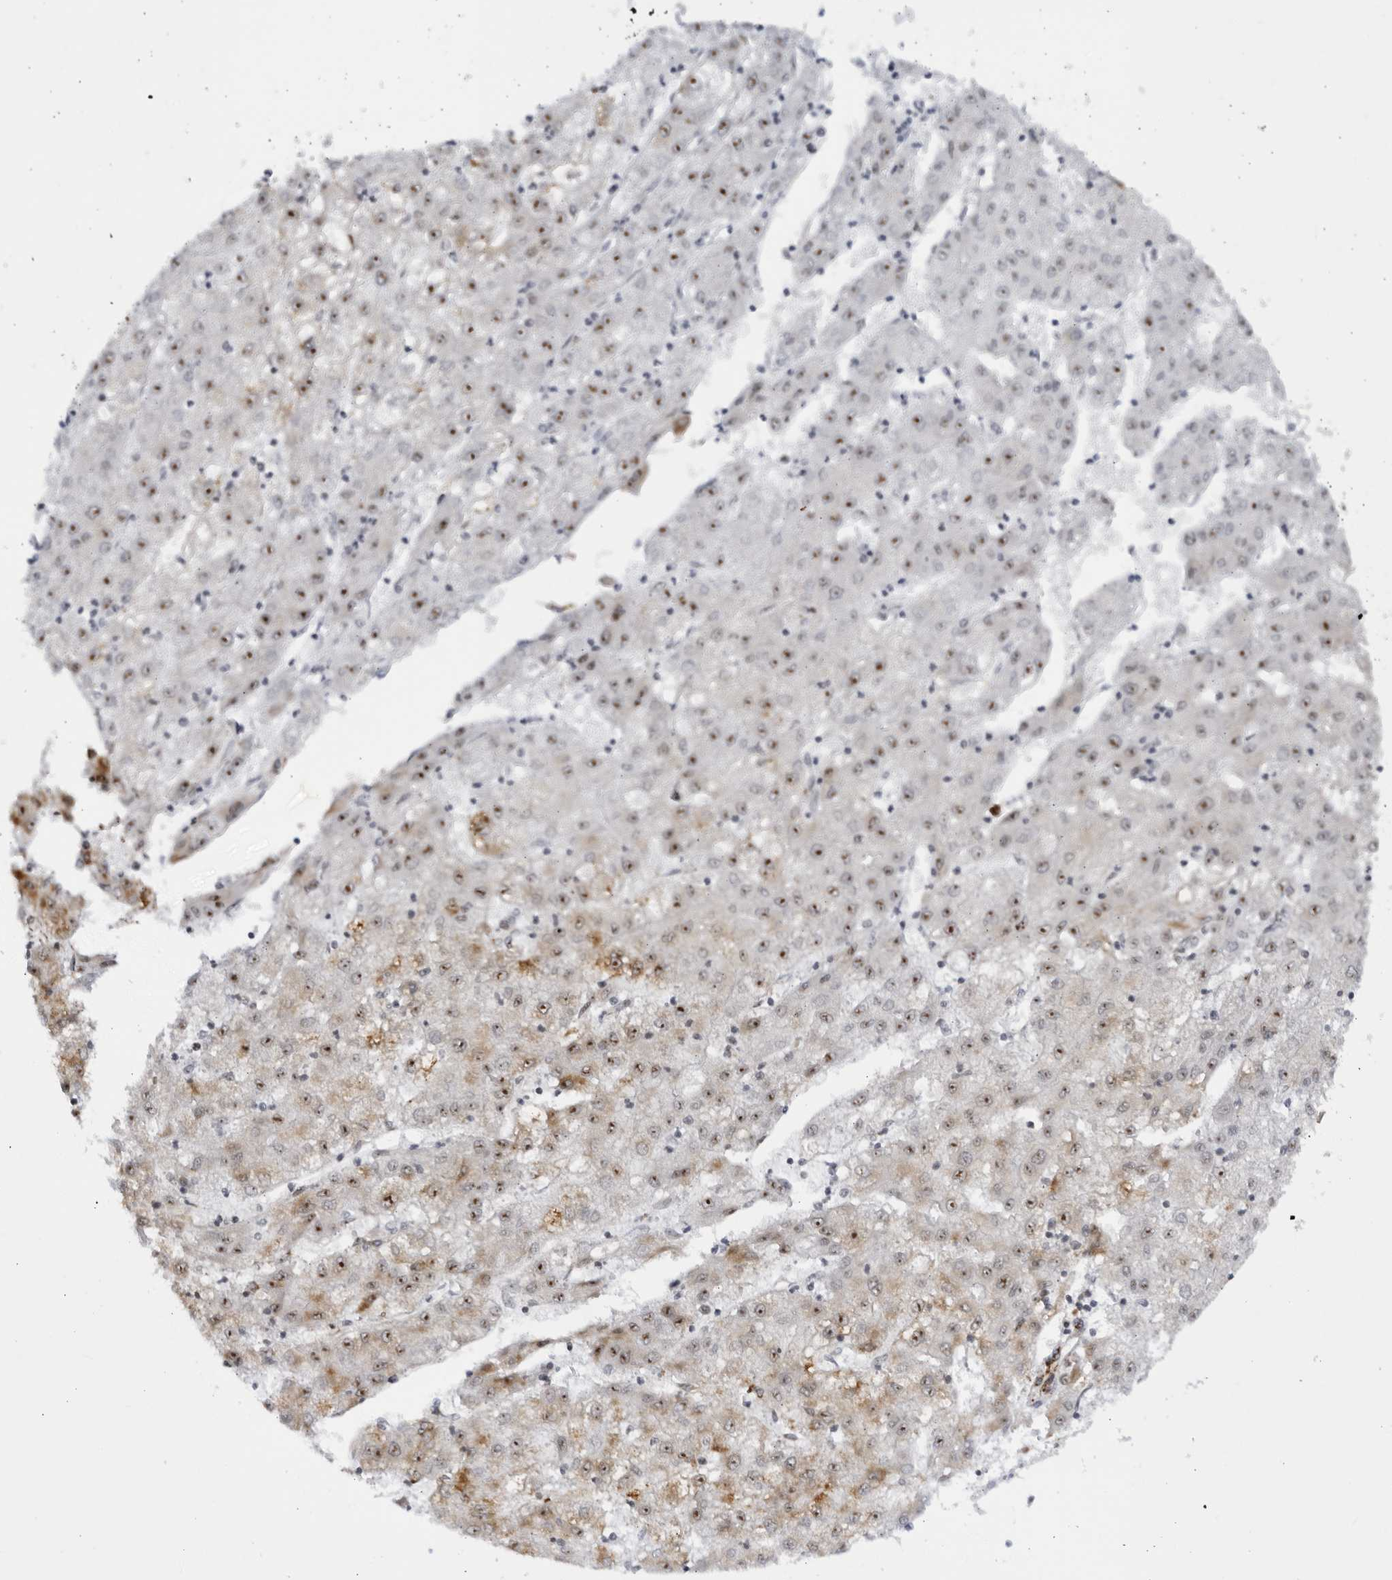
{"staining": {"intensity": "moderate", "quantity": "25%-75%", "location": "cytoplasmic/membranous,nuclear"}, "tissue": "liver cancer", "cell_type": "Tumor cells", "image_type": "cancer", "snomed": [{"axis": "morphology", "description": "Carcinoma, Hepatocellular, NOS"}, {"axis": "topography", "description": "Liver"}], "caption": "This is an image of immunohistochemistry staining of liver cancer, which shows moderate positivity in the cytoplasmic/membranous and nuclear of tumor cells.", "gene": "RBM34", "patient": {"sex": "male", "age": 72}}